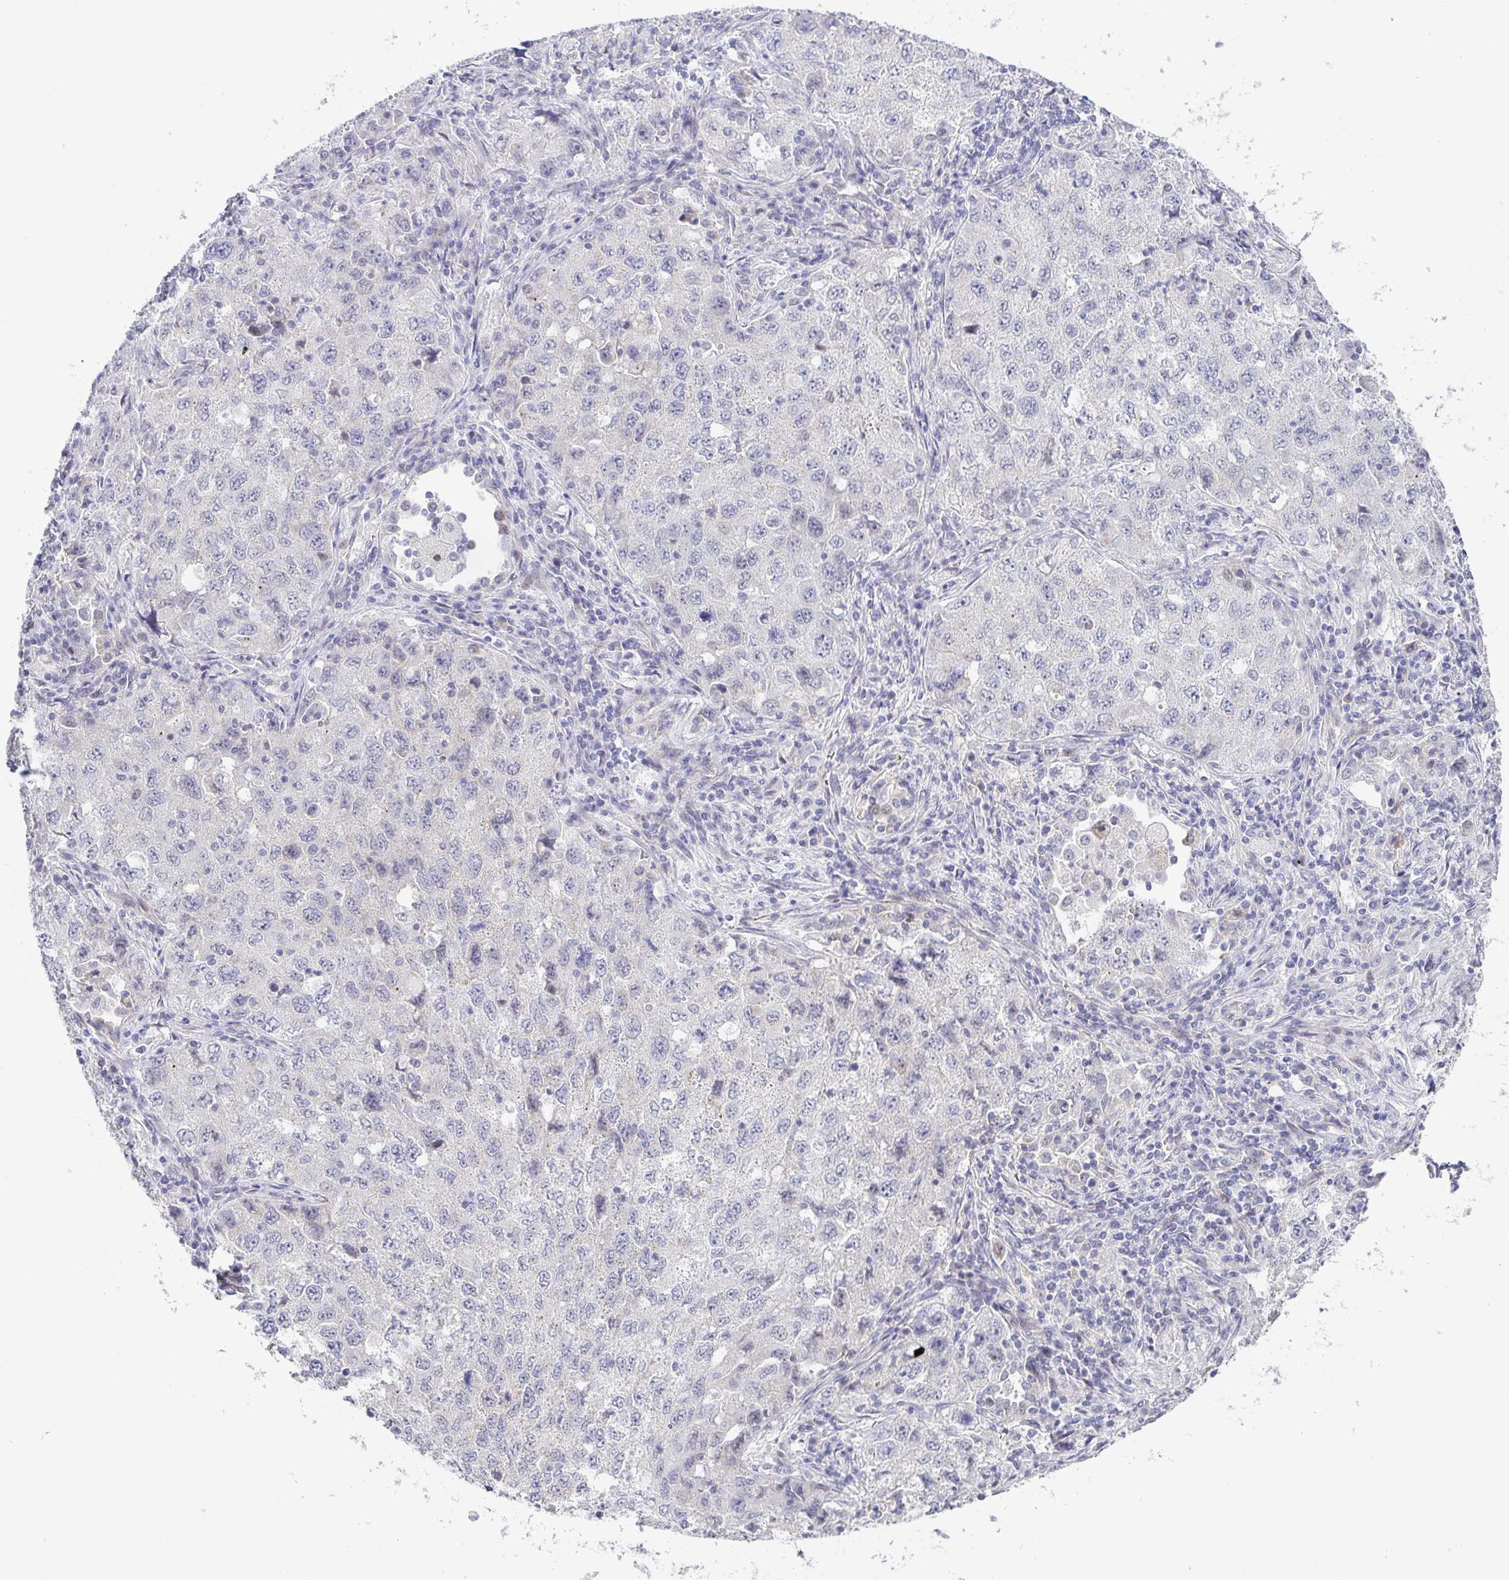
{"staining": {"intensity": "negative", "quantity": "none", "location": "none"}, "tissue": "lung cancer", "cell_type": "Tumor cells", "image_type": "cancer", "snomed": [{"axis": "morphology", "description": "Adenocarcinoma, NOS"}, {"axis": "topography", "description": "Lung"}], "caption": "This is an immunohistochemistry (IHC) image of human lung cancer. There is no expression in tumor cells.", "gene": "CIT", "patient": {"sex": "female", "age": 57}}